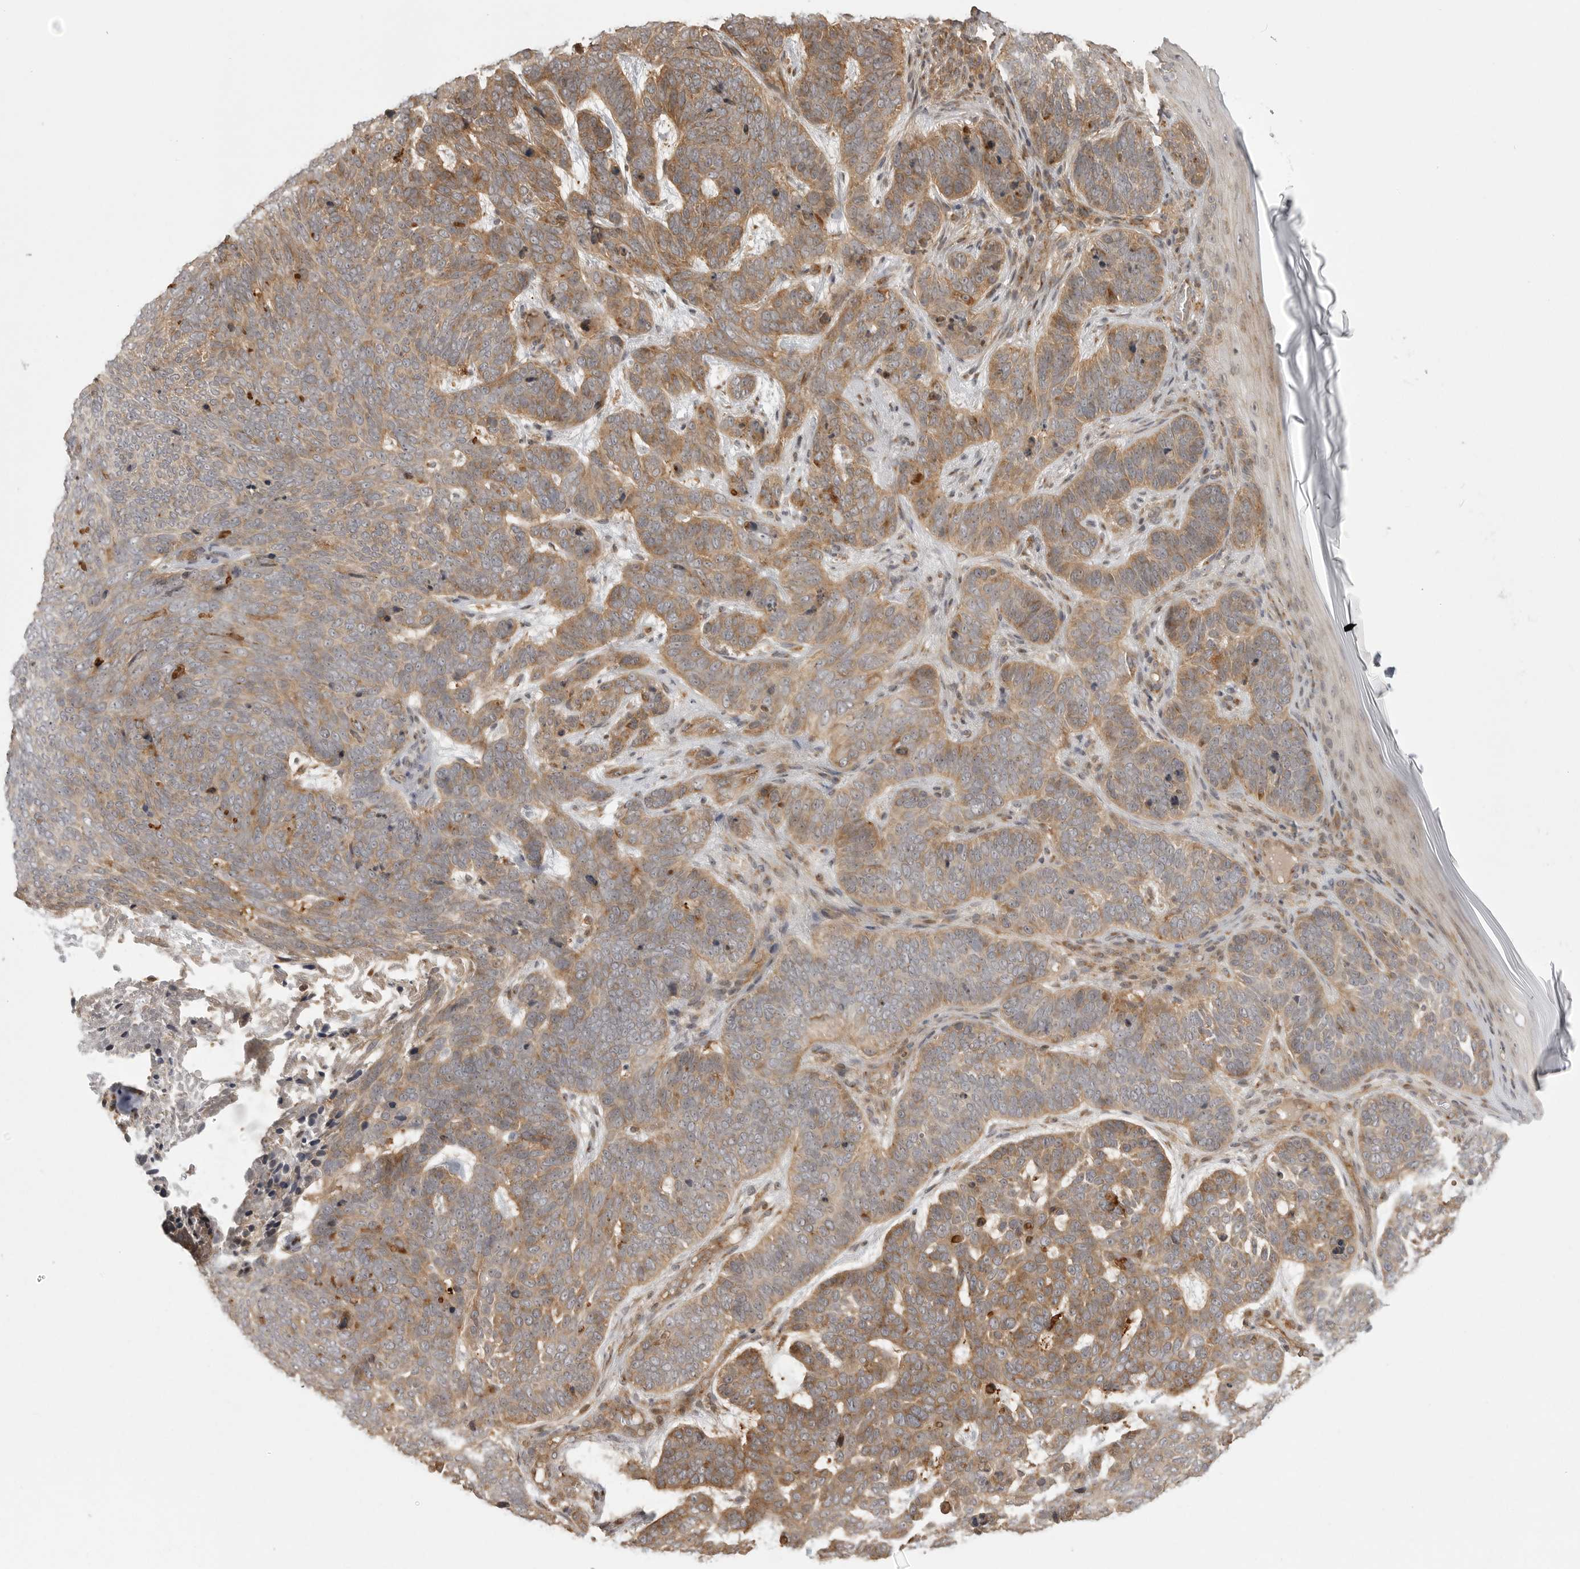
{"staining": {"intensity": "moderate", "quantity": ">75%", "location": "cytoplasmic/membranous"}, "tissue": "skin cancer", "cell_type": "Tumor cells", "image_type": "cancer", "snomed": [{"axis": "morphology", "description": "Basal cell carcinoma"}, {"axis": "topography", "description": "Skin"}], "caption": "An image of skin cancer stained for a protein exhibits moderate cytoplasmic/membranous brown staining in tumor cells.", "gene": "FAT3", "patient": {"sex": "female", "age": 85}}